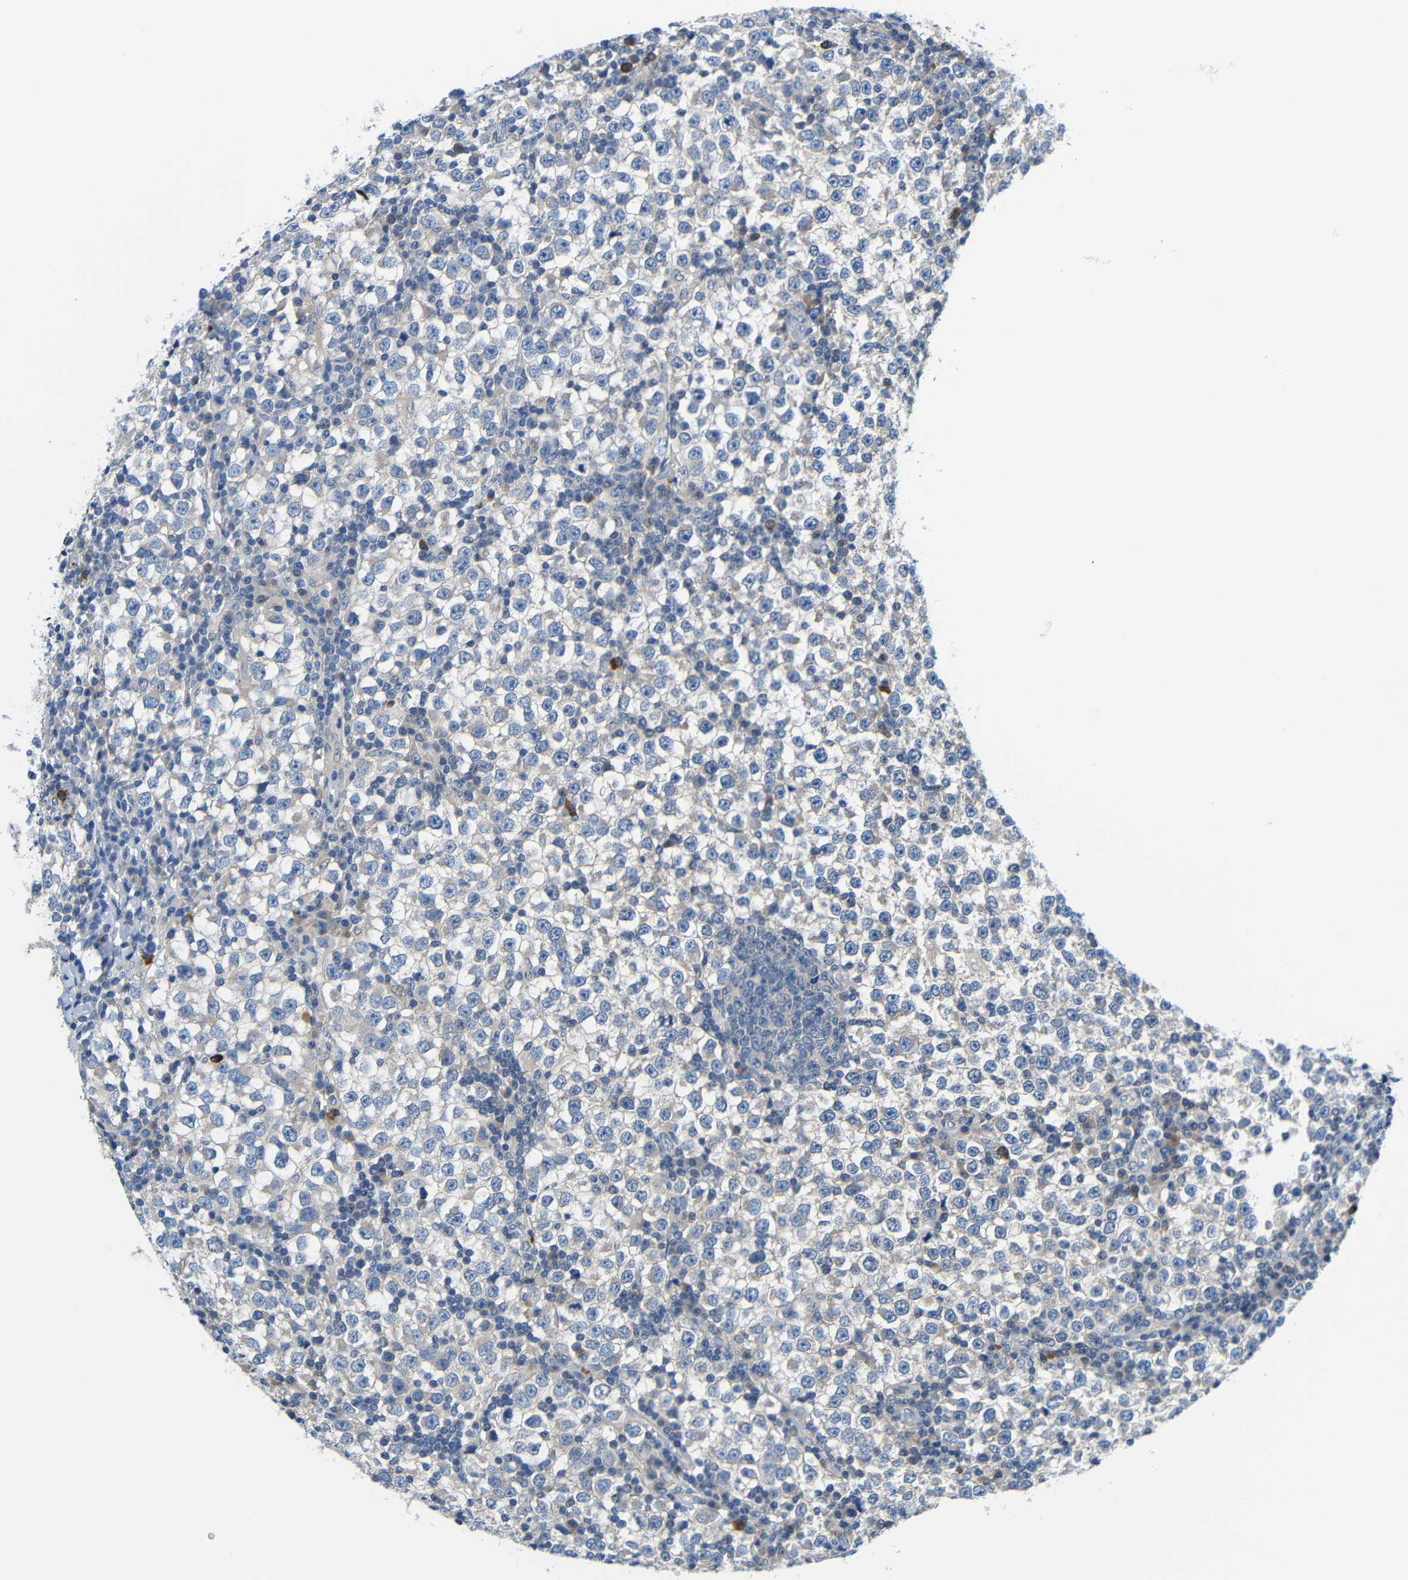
{"staining": {"intensity": "negative", "quantity": "none", "location": "none"}, "tissue": "testis cancer", "cell_type": "Tumor cells", "image_type": "cancer", "snomed": [{"axis": "morphology", "description": "Seminoma, NOS"}, {"axis": "topography", "description": "Testis"}], "caption": "Tumor cells show no significant expression in seminoma (testis).", "gene": "NEGR1", "patient": {"sex": "male", "age": 65}}